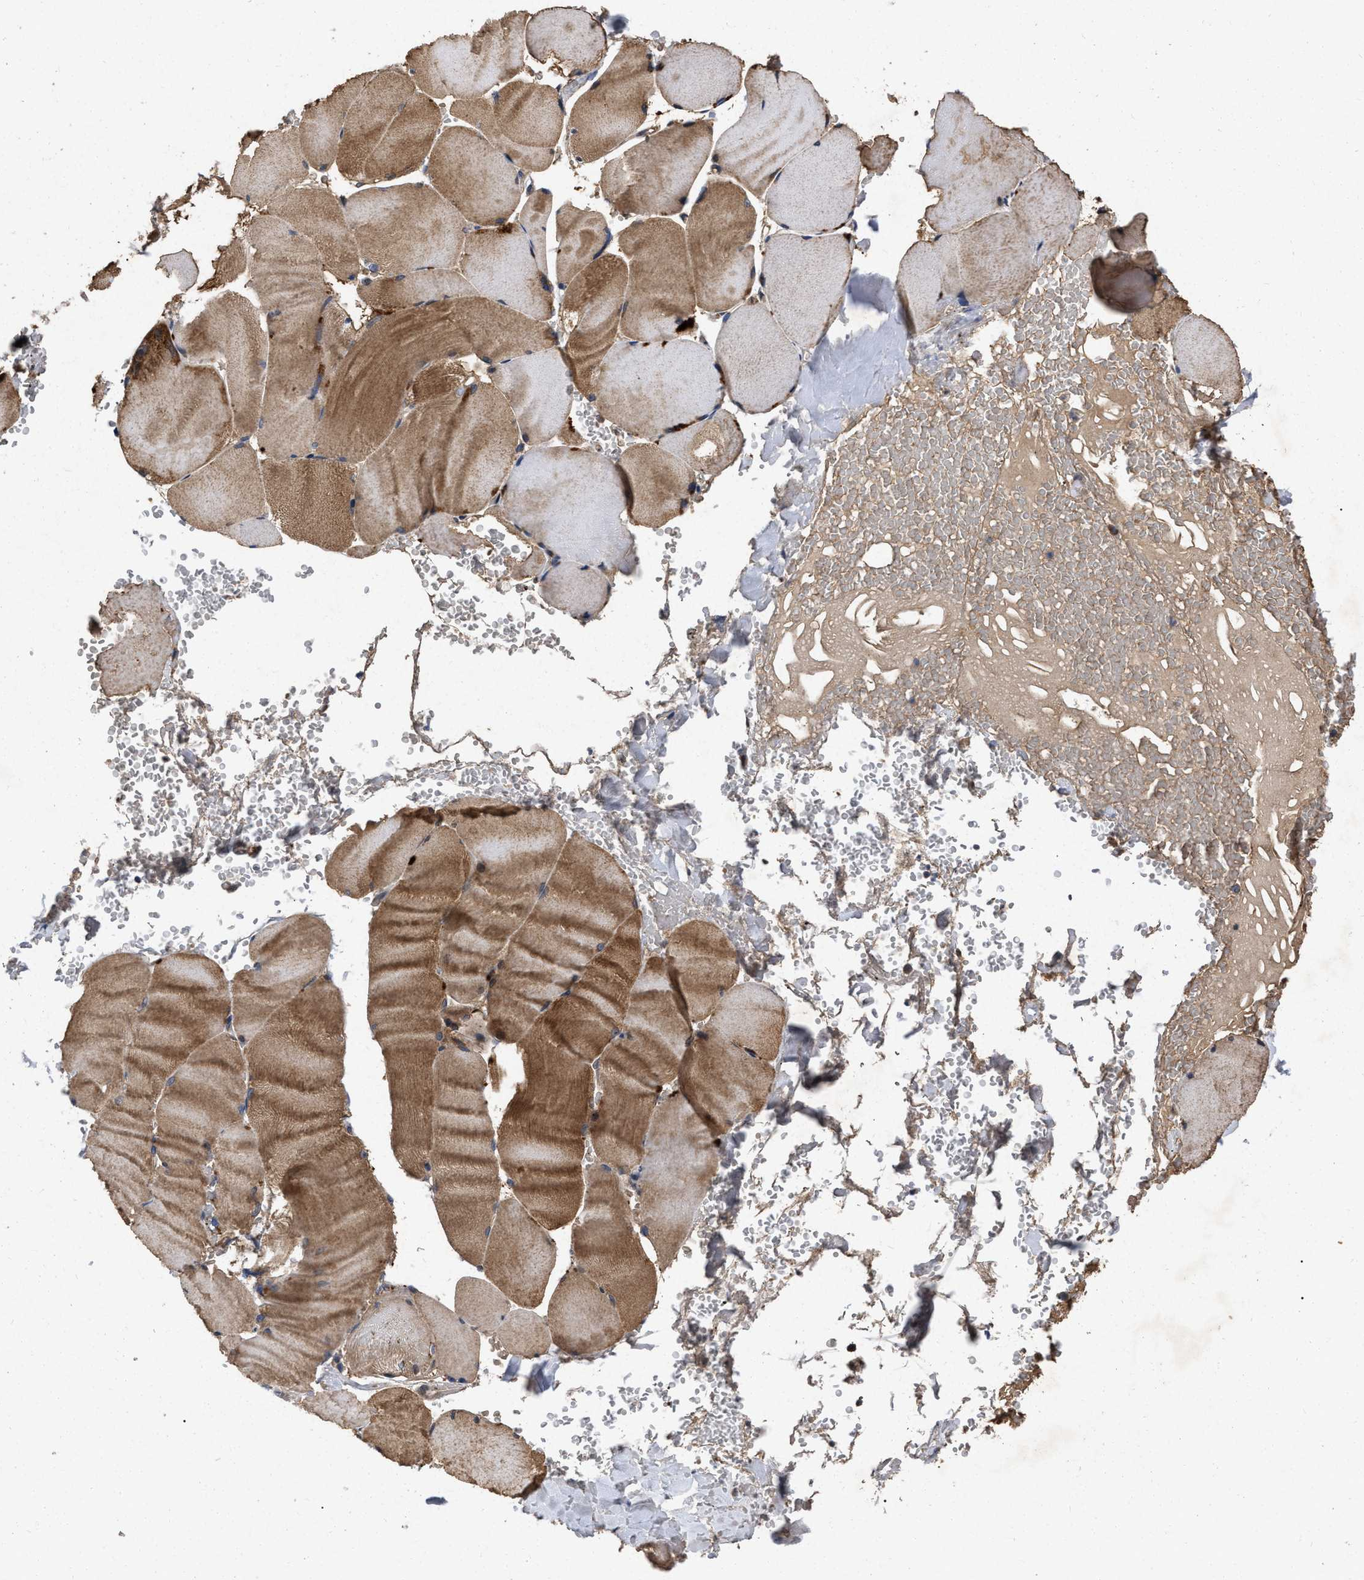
{"staining": {"intensity": "moderate", "quantity": ">75%", "location": "cytoplasmic/membranous"}, "tissue": "skeletal muscle", "cell_type": "Myocytes", "image_type": "normal", "snomed": [{"axis": "morphology", "description": "Normal tissue, NOS"}, {"axis": "topography", "description": "Skin"}, {"axis": "topography", "description": "Skeletal muscle"}], "caption": "Immunohistochemistry staining of unremarkable skeletal muscle, which shows medium levels of moderate cytoplasmic/membranous staining in about >75% of myocytes indicating moderate cytoplasmic/membranous protein staining. The staining was performed using DAB (3,3'-diaminobenzidine) (brown) for protein detection and nuclei were counterstained in hematoxylin (blue).", "gene": "CDKN2C", "patient": {"sex": "male", "age": 83}}